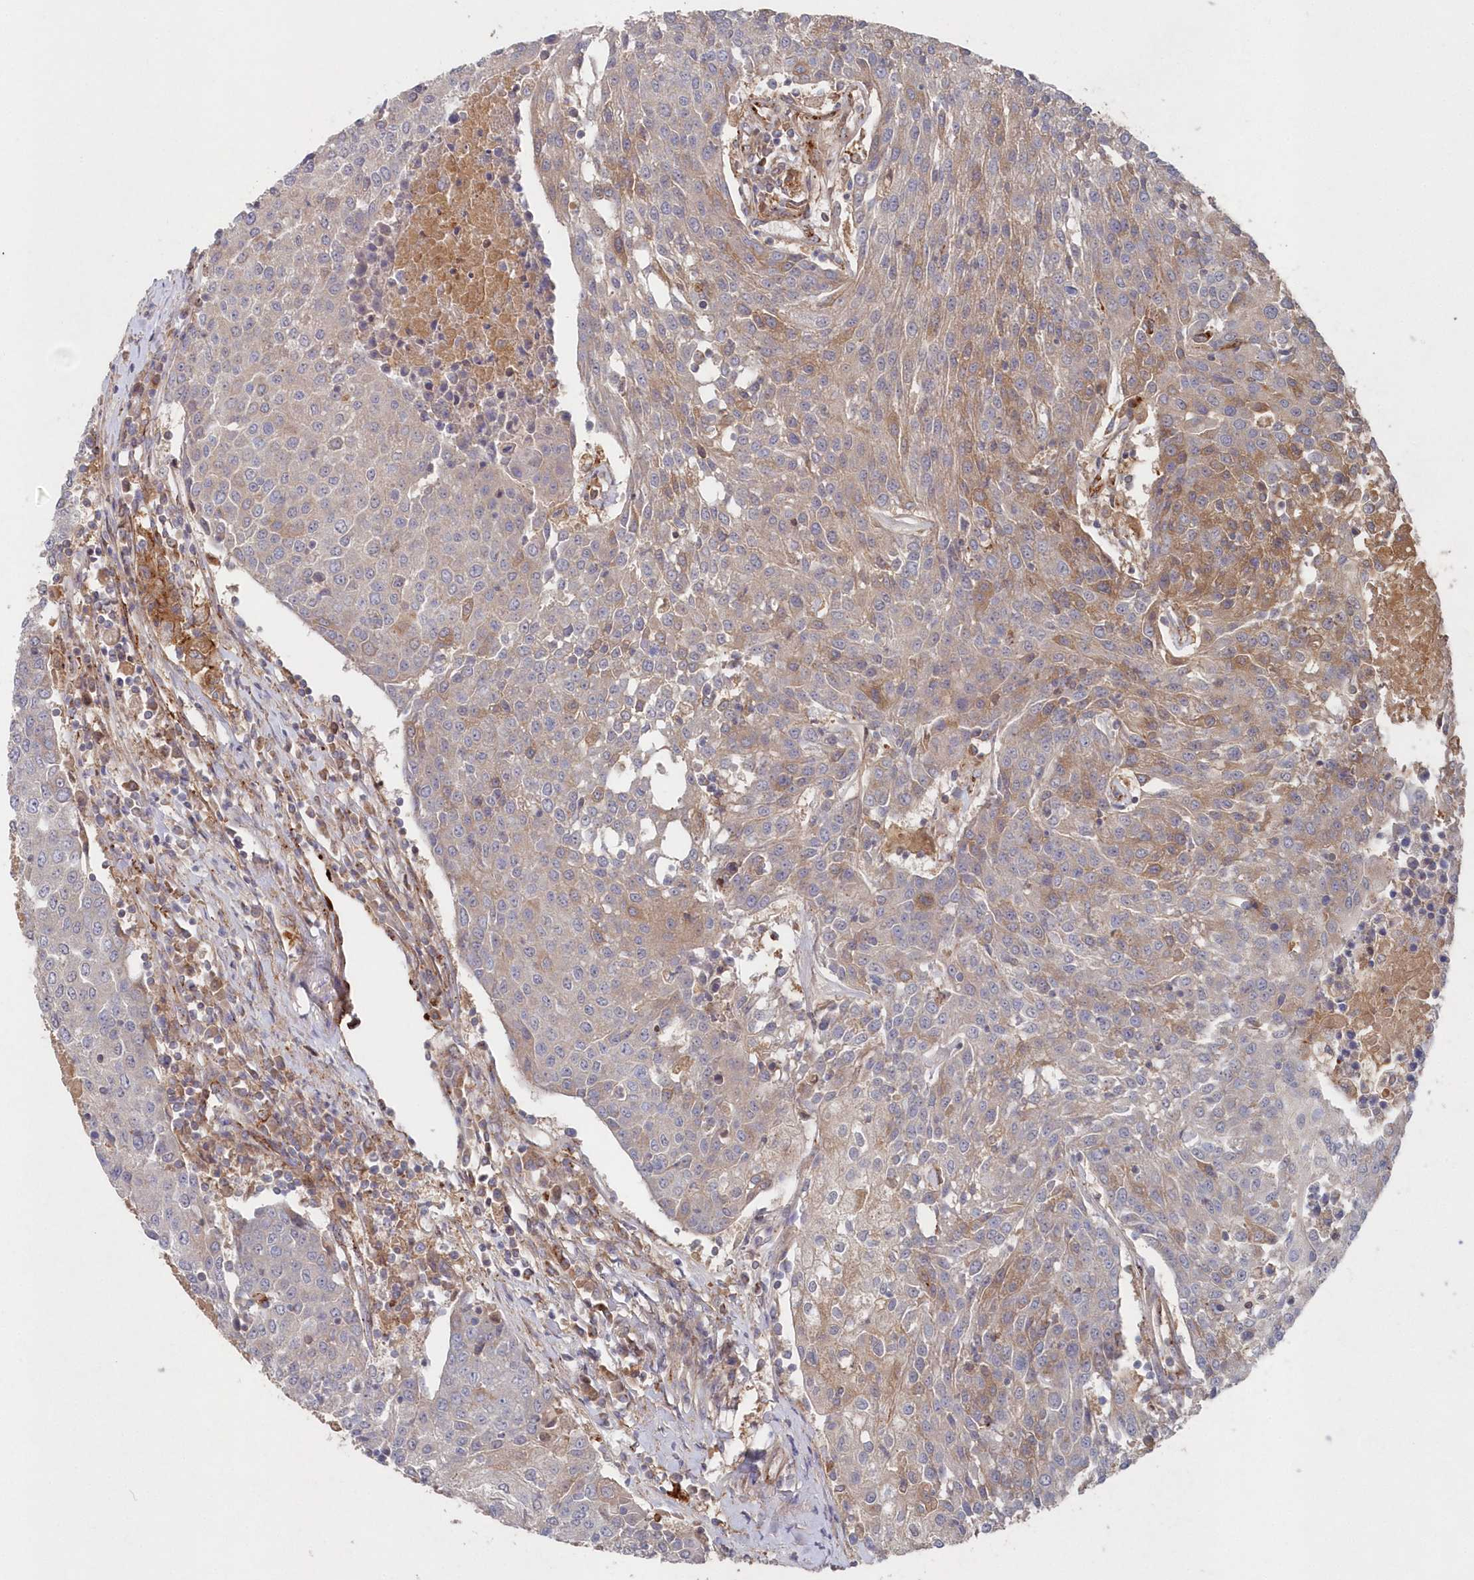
{"staining": {"intensity": "moderate", "quantity": "<25%", "location": "cytoplasmic/membranous"}, "tissue": "urothelial cancer", "cell_type": "Tumor cells", "image_type": "cancer", "snomed": [{"axis": "morphology", "description": "Urothelial carcinoma, High grade"}, {"axis": "topography", "description": "Urinary bladder"}], "caption": "DAB (3,3'-diaminobenzidine) immunohistochemical staining of urothelial cancer demonstrates moderate cytoplasmic/membranous protein staining in about <25% of tumor cells.", "gene": "ABHD14B", "patient": {"sex": "female", "age": 85}}